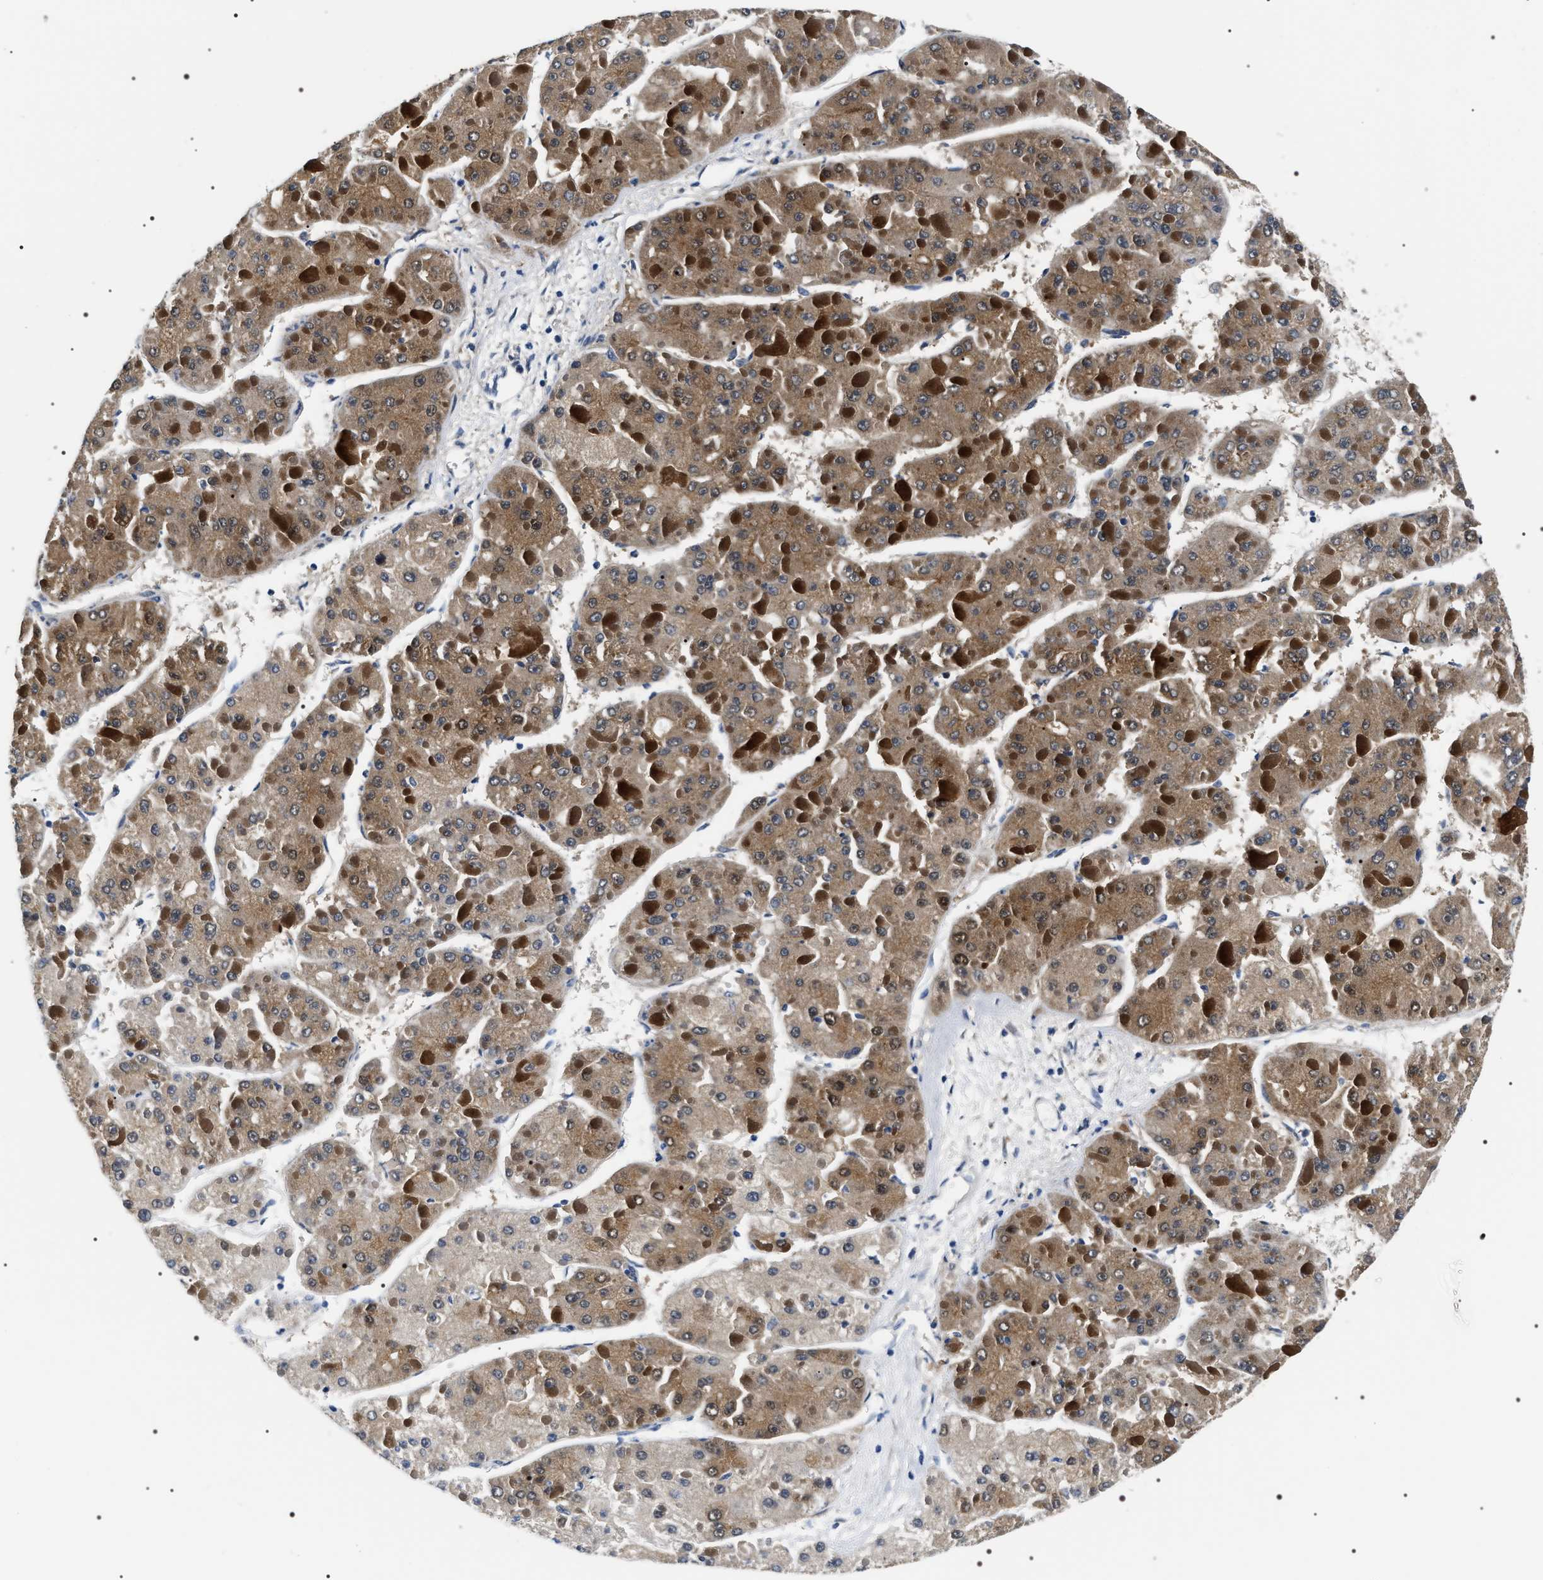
{"staining": {"intensity": "moderate", "quantity": ">75%", "location": "cytoplasmic/membranous"}, "tissue": "liver cancer", "cell_type": "Tumor cells", "image_type": "cancer", "snomed": [{"axis": "morphology", "description": "Carcinoma, Hepatocellular, NOS"}, {"axis": "topography", "description": "Liver"}], "caption": "Moderate cytoplasmic/membranous positivity for a protein is identified in approximately >75% of tumor cells of hepatocellular carcinoma (liver) using immunohistochemistry.", "gene": "BAG2", "patient": {"sex": "female", "age": 73}}